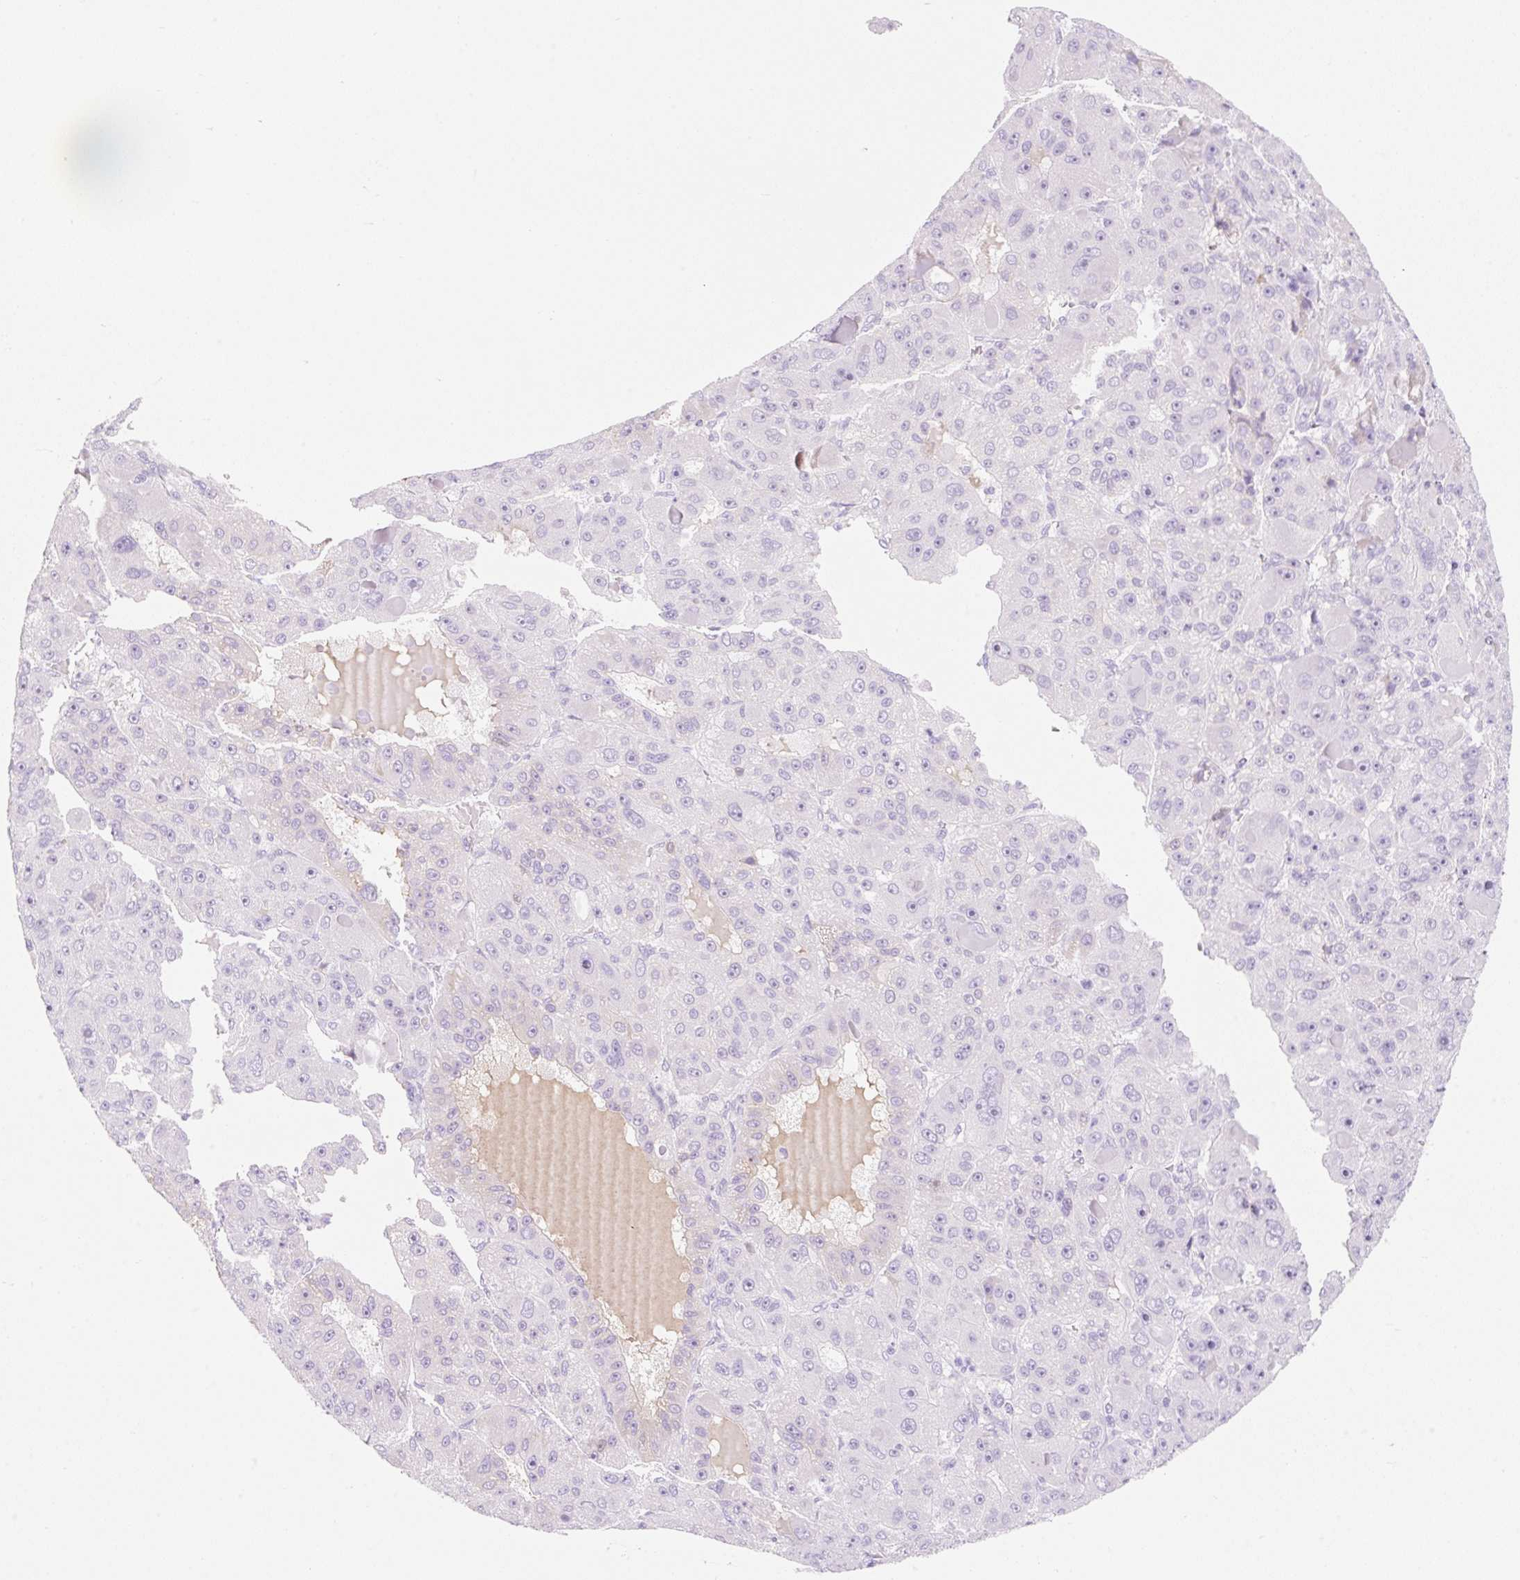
{"staining": {"intensity": "negative", "quantity": "none", "location": "none"}, "tissue": "liver cancer", "cell_type": "Tumor cells", "image_type": "cancer", "snomed": [{"axis": "morphology", "description": "Carcinoma, Hepatocellular, NOS"}, {"axis": "topography", "description": "Liver"}], "caption": "This is an immunohistochemistry (IHC) micrograph of human liver hepatocellular carcinoma. There is no expression in tumor cells.", "gene": "ZNF121", "patient": {"sex": "male", "age": 76}}